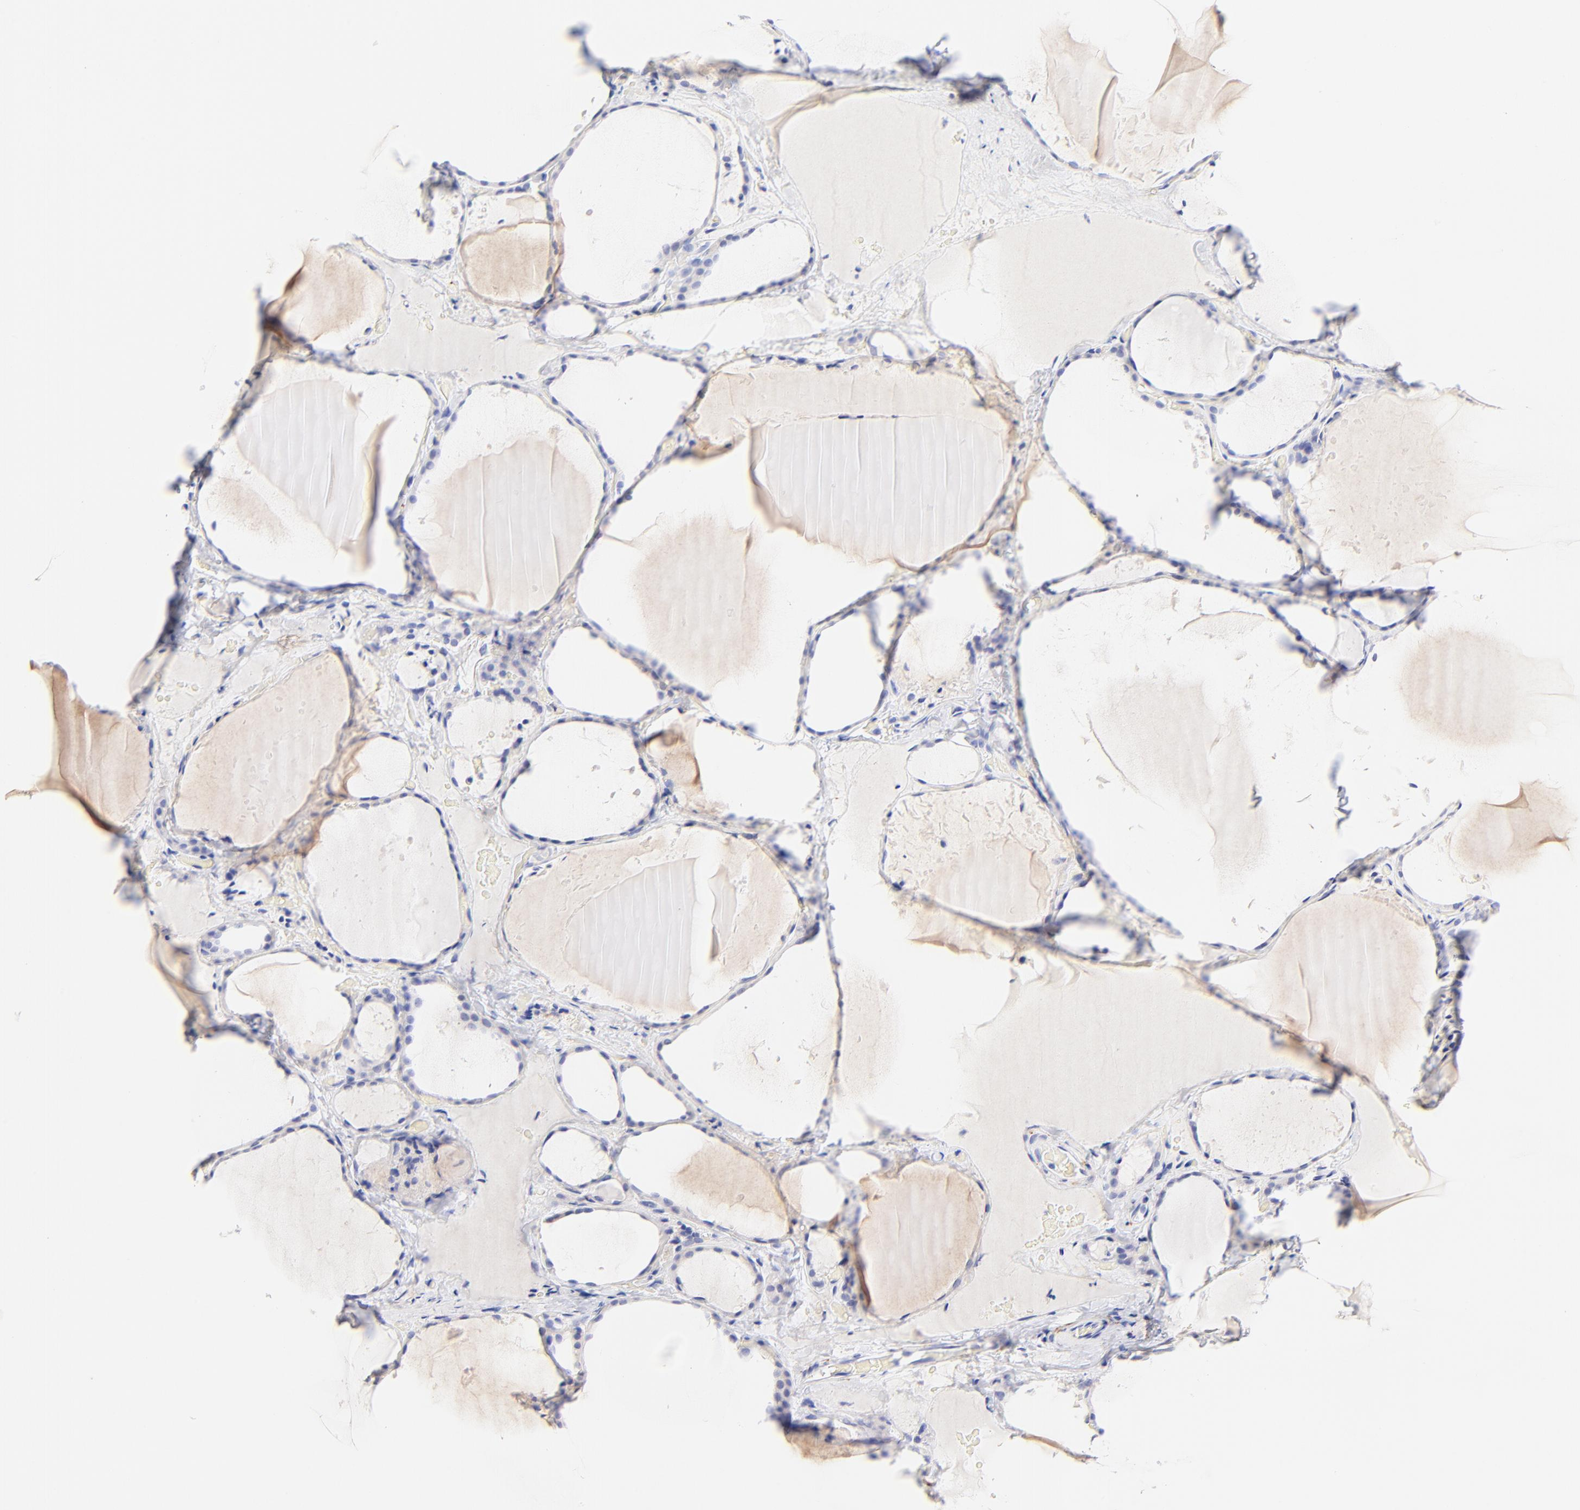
{"staining": {"intensity": "negative", "quantity": "none", "location": "none"}, "tissue": "thyroid gland", "cell_type": "Glandular cells", "image_type": "normal", "snomed": [{"axis": "morphology", "description": "Normal tissue, NOS"}, {"axis": "topography", "description": "Thyroid gland"}], "caption": "This is a photomicrograph of immunohistochemistry (IHC) staining of unremarkable thyroid gland, which shows no expression in glandular cells.", "gene": "RAB3A", "patient": {"sex": "female", "age": 22}}